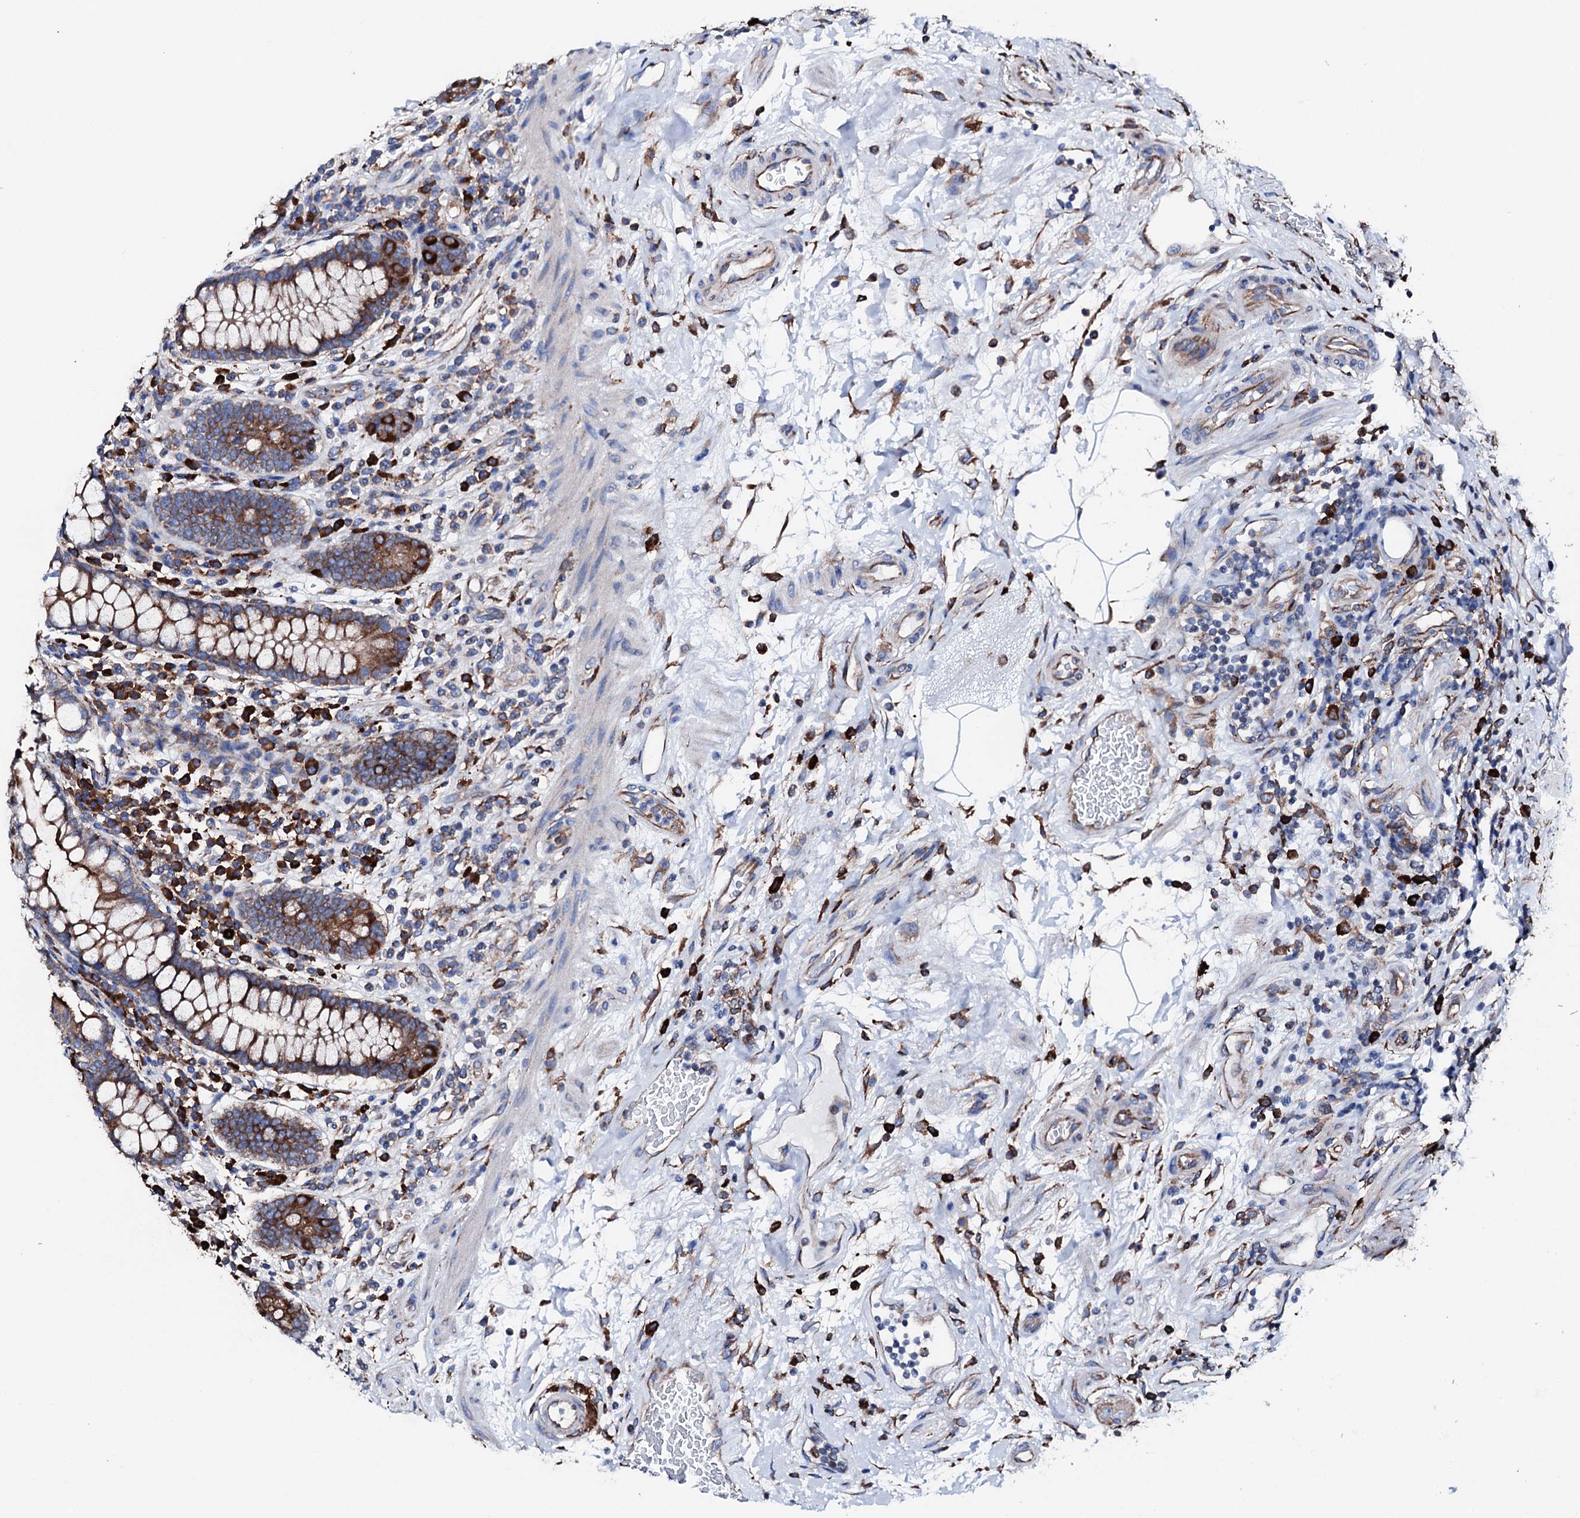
{"staining": {"intensity": "moderate", "quantity": ">75%", "location": "cytoplasmic/membranous"}, "tissue": "colon", "cell_type": "Endothelial cells", "image_type": "normal", "snomed": [{"axis": "morphology", "description": "Normal tissue, NOS"}, {"axis": "topography", "description": "Colon"}], "caption": "DAB (3,3'-diaminobenzidine) immunohistochemical staining of unremarkable colon shows moderate cytoplasmic/membranous protein positivity in approximately >75% of endothelial cells. (Brightfield microscopy of DAB IHC at high magnification).", "gene": "AMDHD1", "patient": {"sex": "female", "age": 79}}